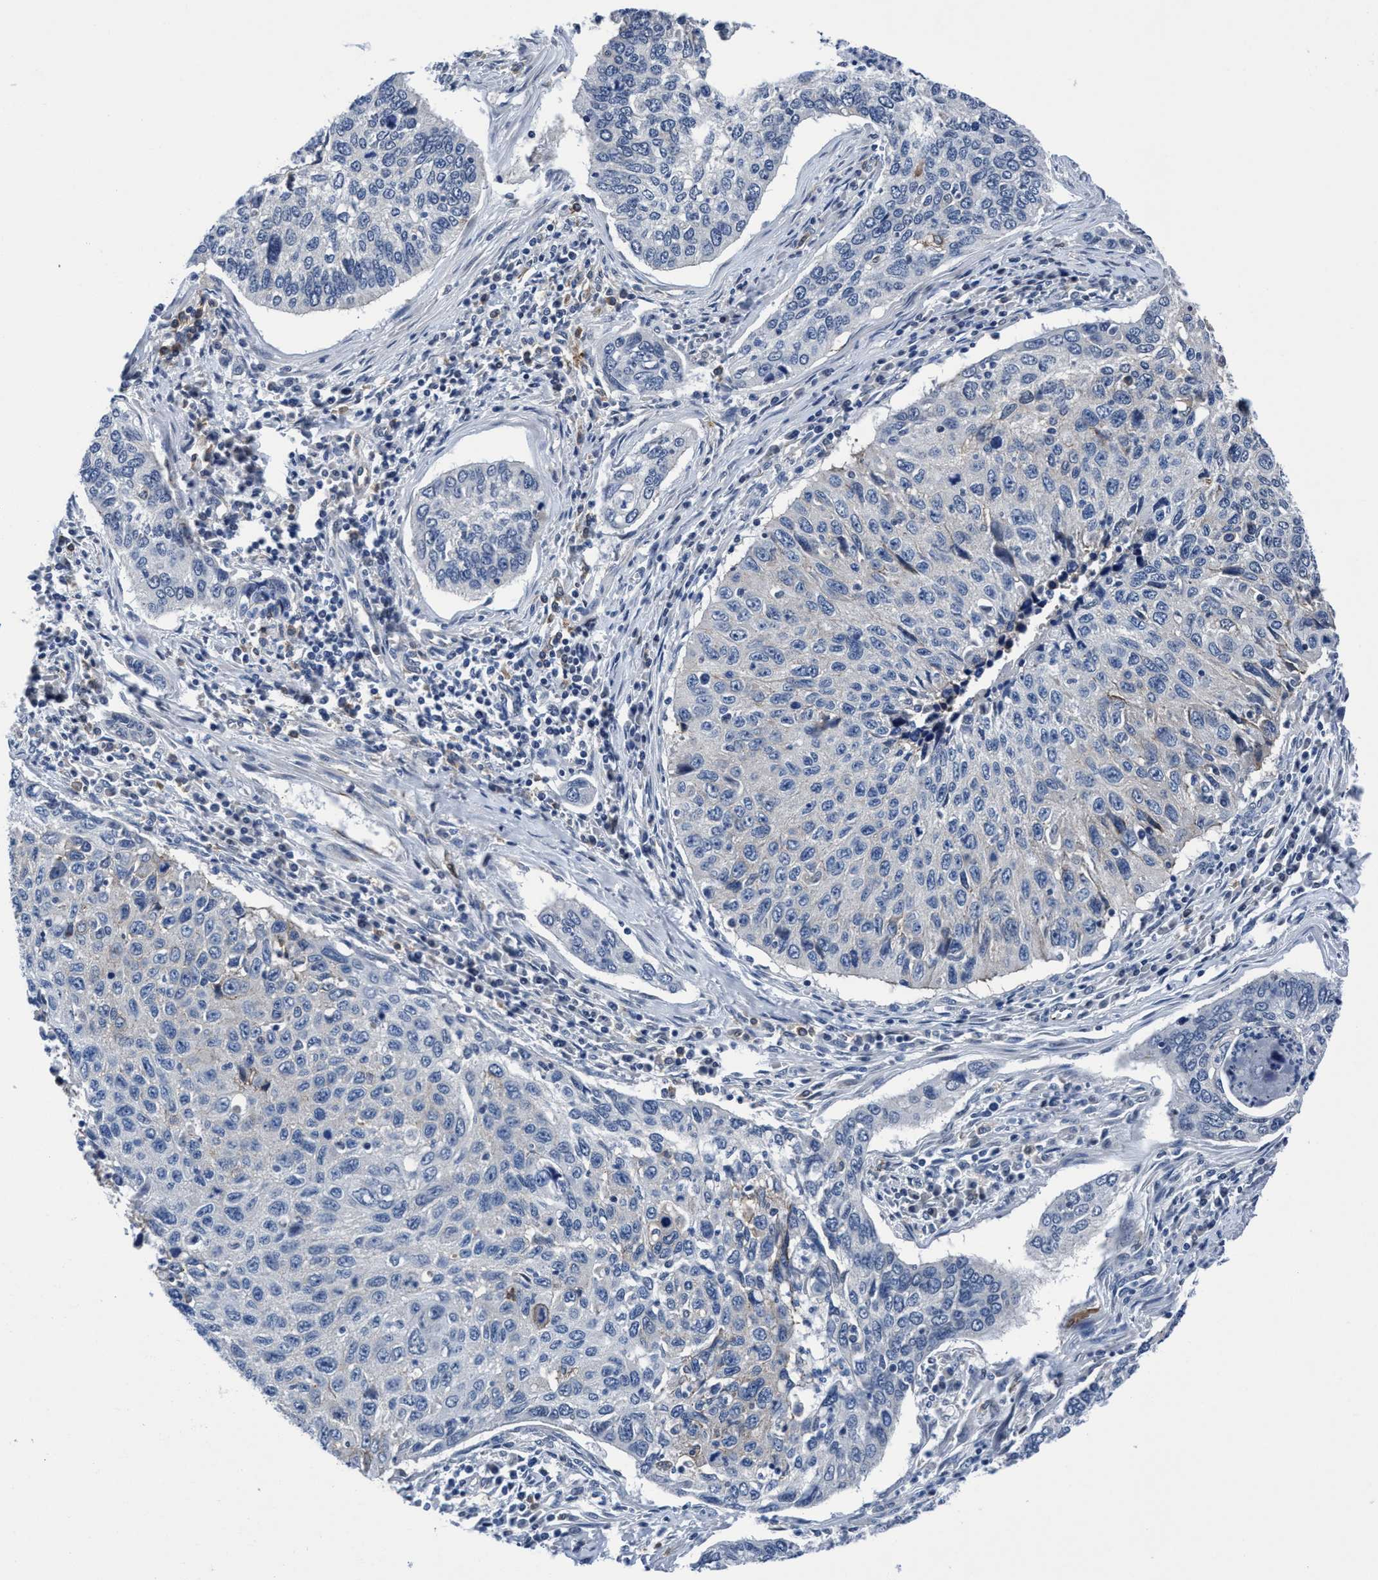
{"staining": {"intensity": "negative", "quantity": "none", "location": "none"}, "tissue": "cervical cancer", "cell_type": "Tumor cells", "image_type": "cancer", "snomed": [{"axis": "morphology", "description": "Squamous cell carcinoma, NOS"}, {"axis": "topography", "description": "Cervix"}], "caption": "Cervical cancer (squamous cell carcinoma) was stained to show a protein in brown. There is no significant expression in tumor cells.", "gene": "TMEM94", "patient": {"sex": "female", "age": 53}}